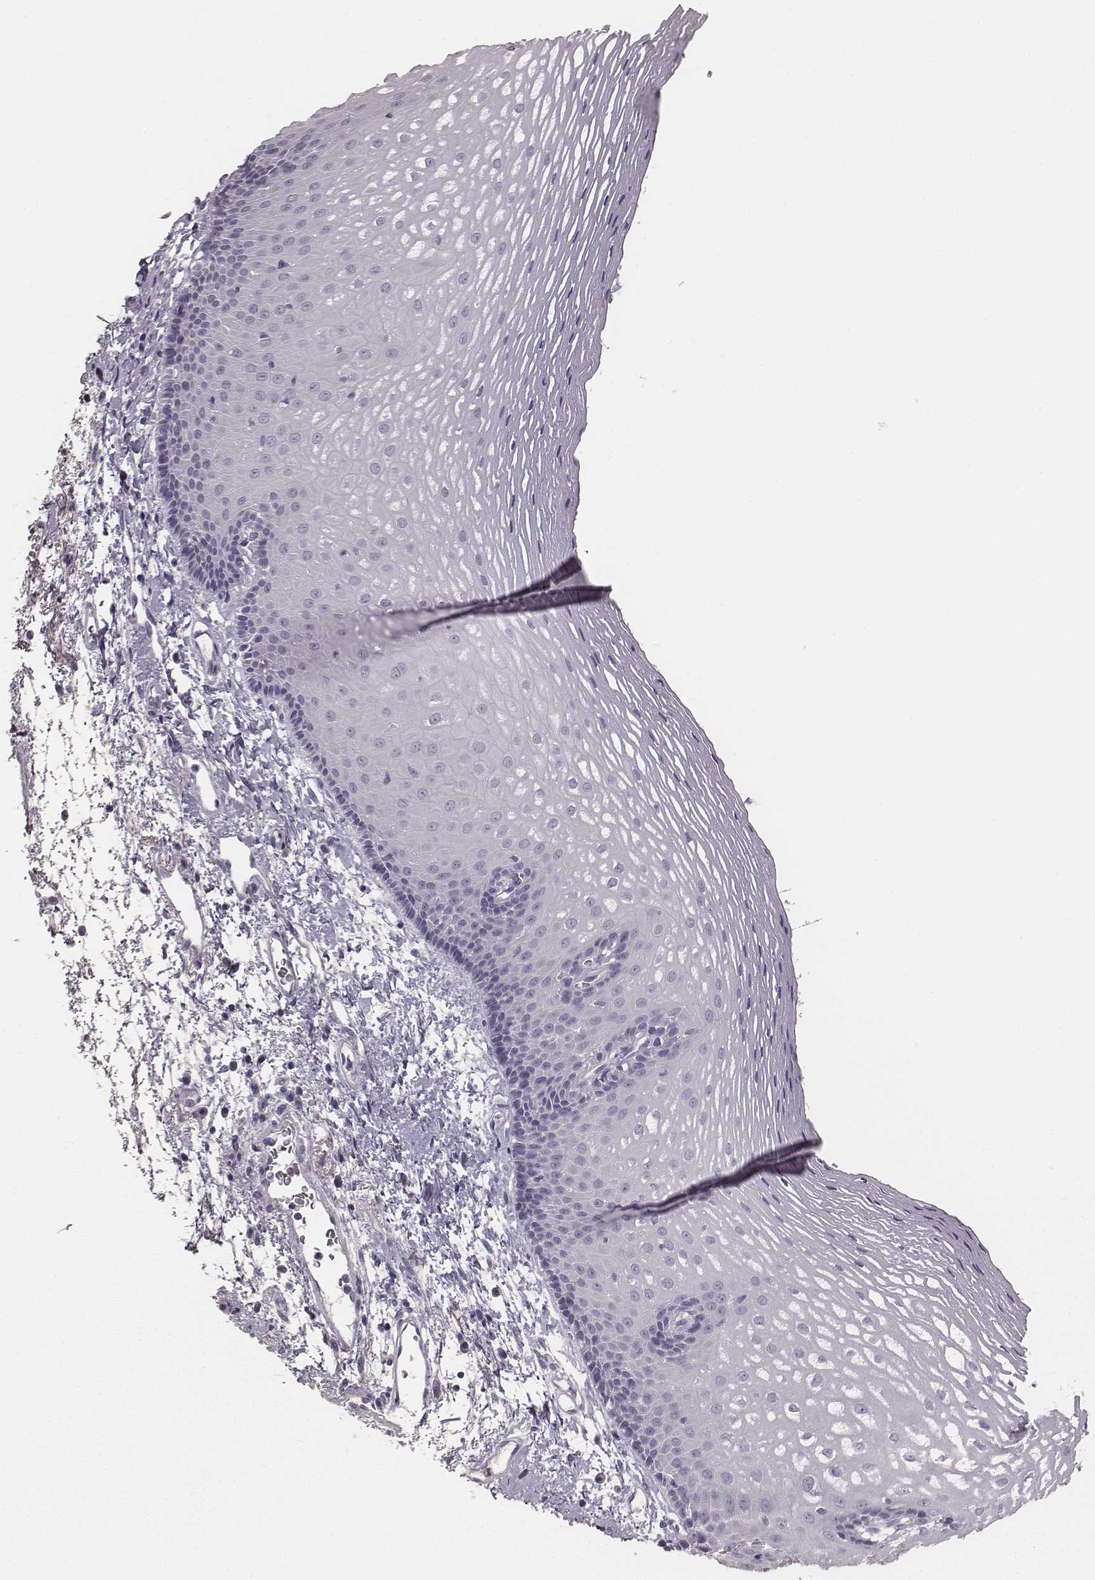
{"staining": {"intensity": "negative", "quantity": "none", "location": "none"}, "tissue": "esophagus", "cell_type": "Squamous epithelial cells", "image_type": "normal", "snomed": [{"axis": "morphology", "description": "Normal tissue, NOS"}, {"axis": "topography", "description": "Esophagus"}], "caption": "IHC micrograph of unremarkable esophagus: esophagus stained with DAB displays no significant protein staining in squamous epithelial cells. The staining is performed using DAB (3,3'-diaminobenzidine) brown chromogen with nuclei counter-stained in using hematoxylin.", "gene": "MYH6", "patient": {"sex": "male", "age": 76}}